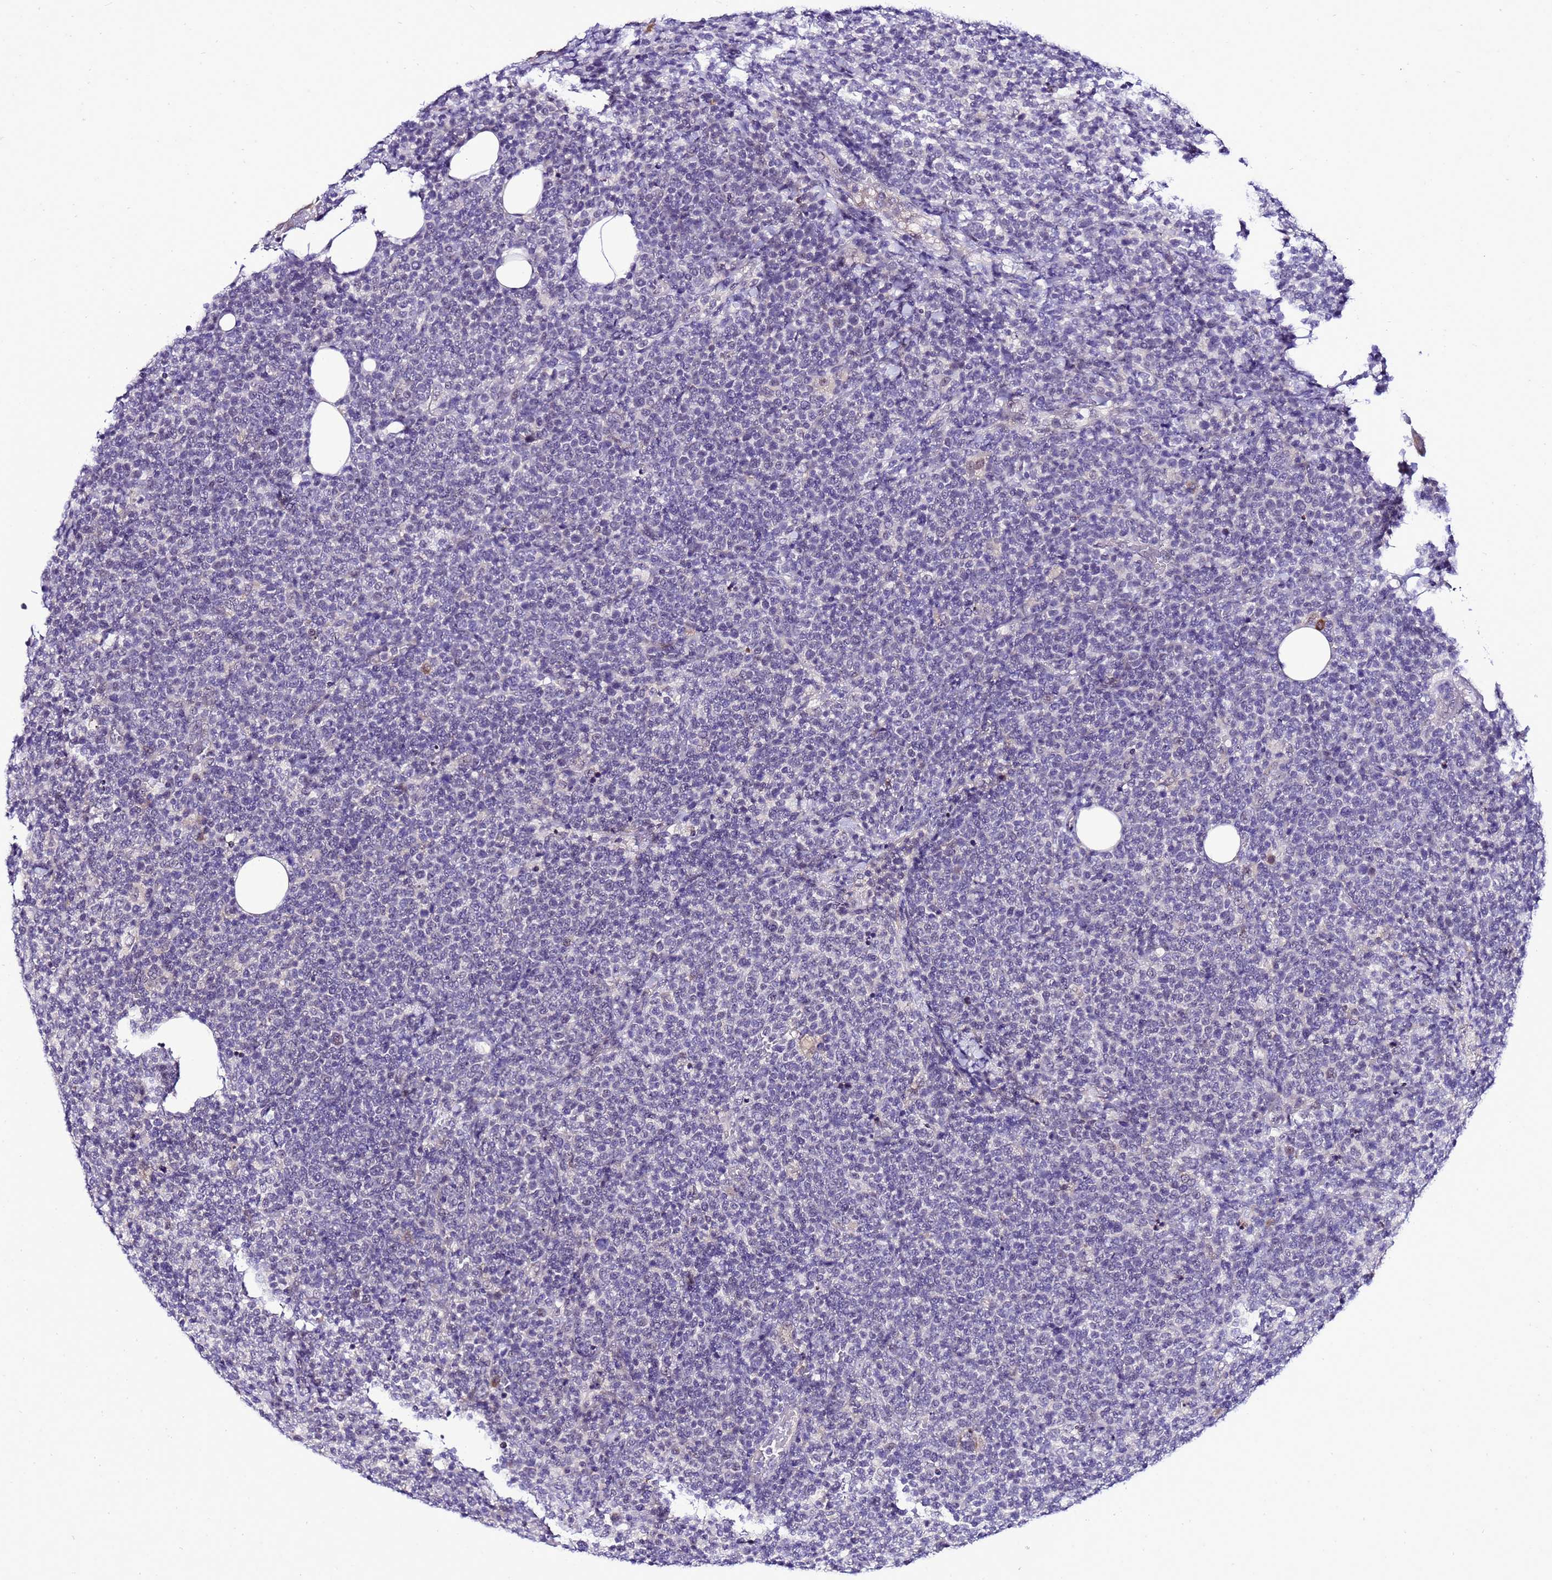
{"staining": {"intensity": "negative", "quantity": "none", "location": "none"}, "tissue": "lymphoma", "cell_type": "Tumor cells", "image_type": "cancer", "snomed": [{"axis": "morphology", "description": "Malignant lymphoma, non-Hodgkin's type, High grade"}, {"axis": "topography", "description": "Lymph node"}], "caption": "An image of human lymphoma is negative for staining in tumor cells.", "gene": "C19orf47", "patient": {"sex": "male", "age": 61}}